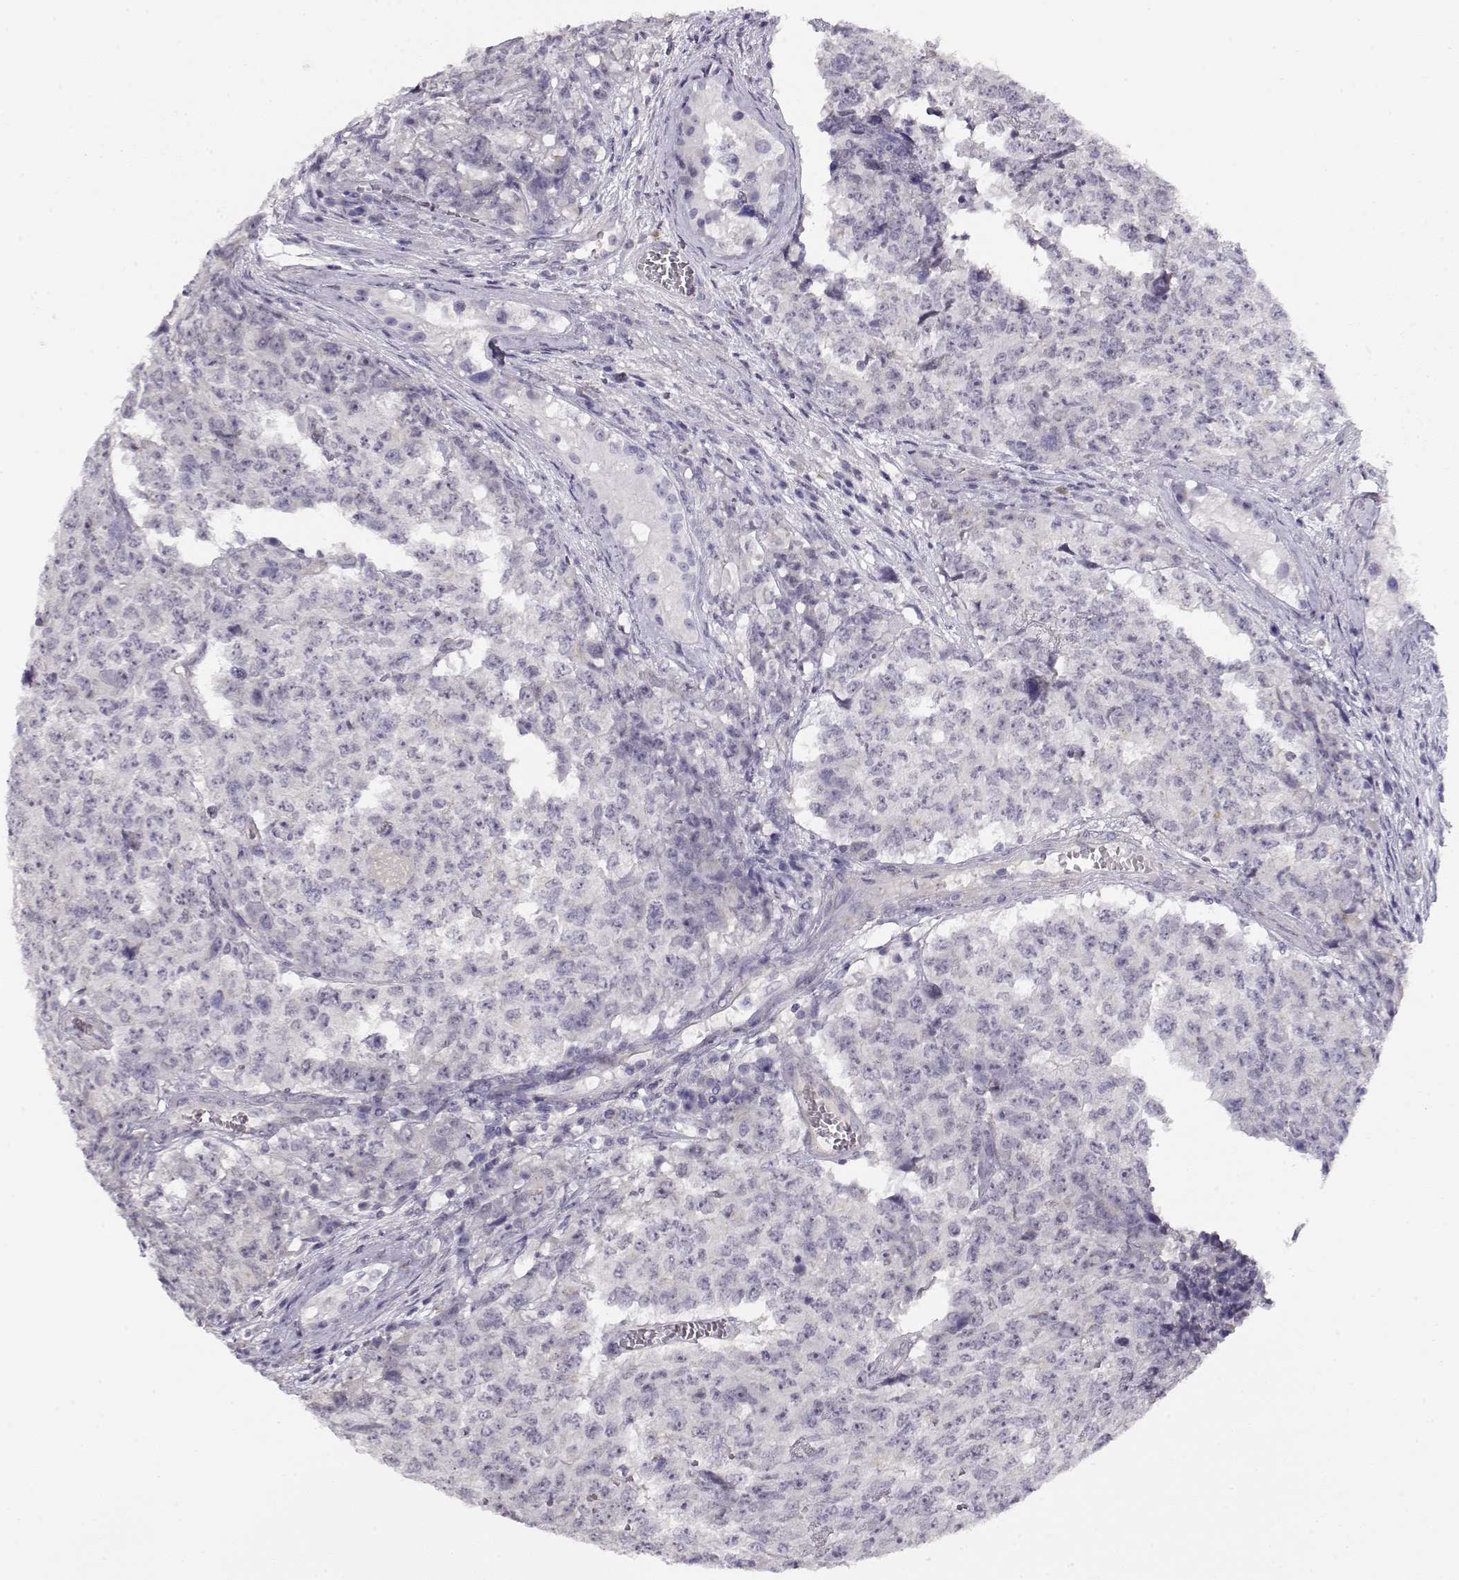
{"staining": {"intensity": "negative", "quantity": "none", "location": "none"}, "tissue": "testis cancer", "cell_type": "Tumor cells", "image_type": "cancer", "snomed": [{"axis": "morphology", "description": "Carcinoma, Embryonal, NOS"}, {"axis": "topography", "description": "Testis"}], "caption": "High magnification brightfield microscopy of embryonal carcinoma (testis) stained with DAB (3,3'-diaminobenzidine) (brown) and counterstained with hematoxylin (blue): tumor cells show no significant staining.", "gene": "CRX", "patient": {"sex": "male", "age": 23}}